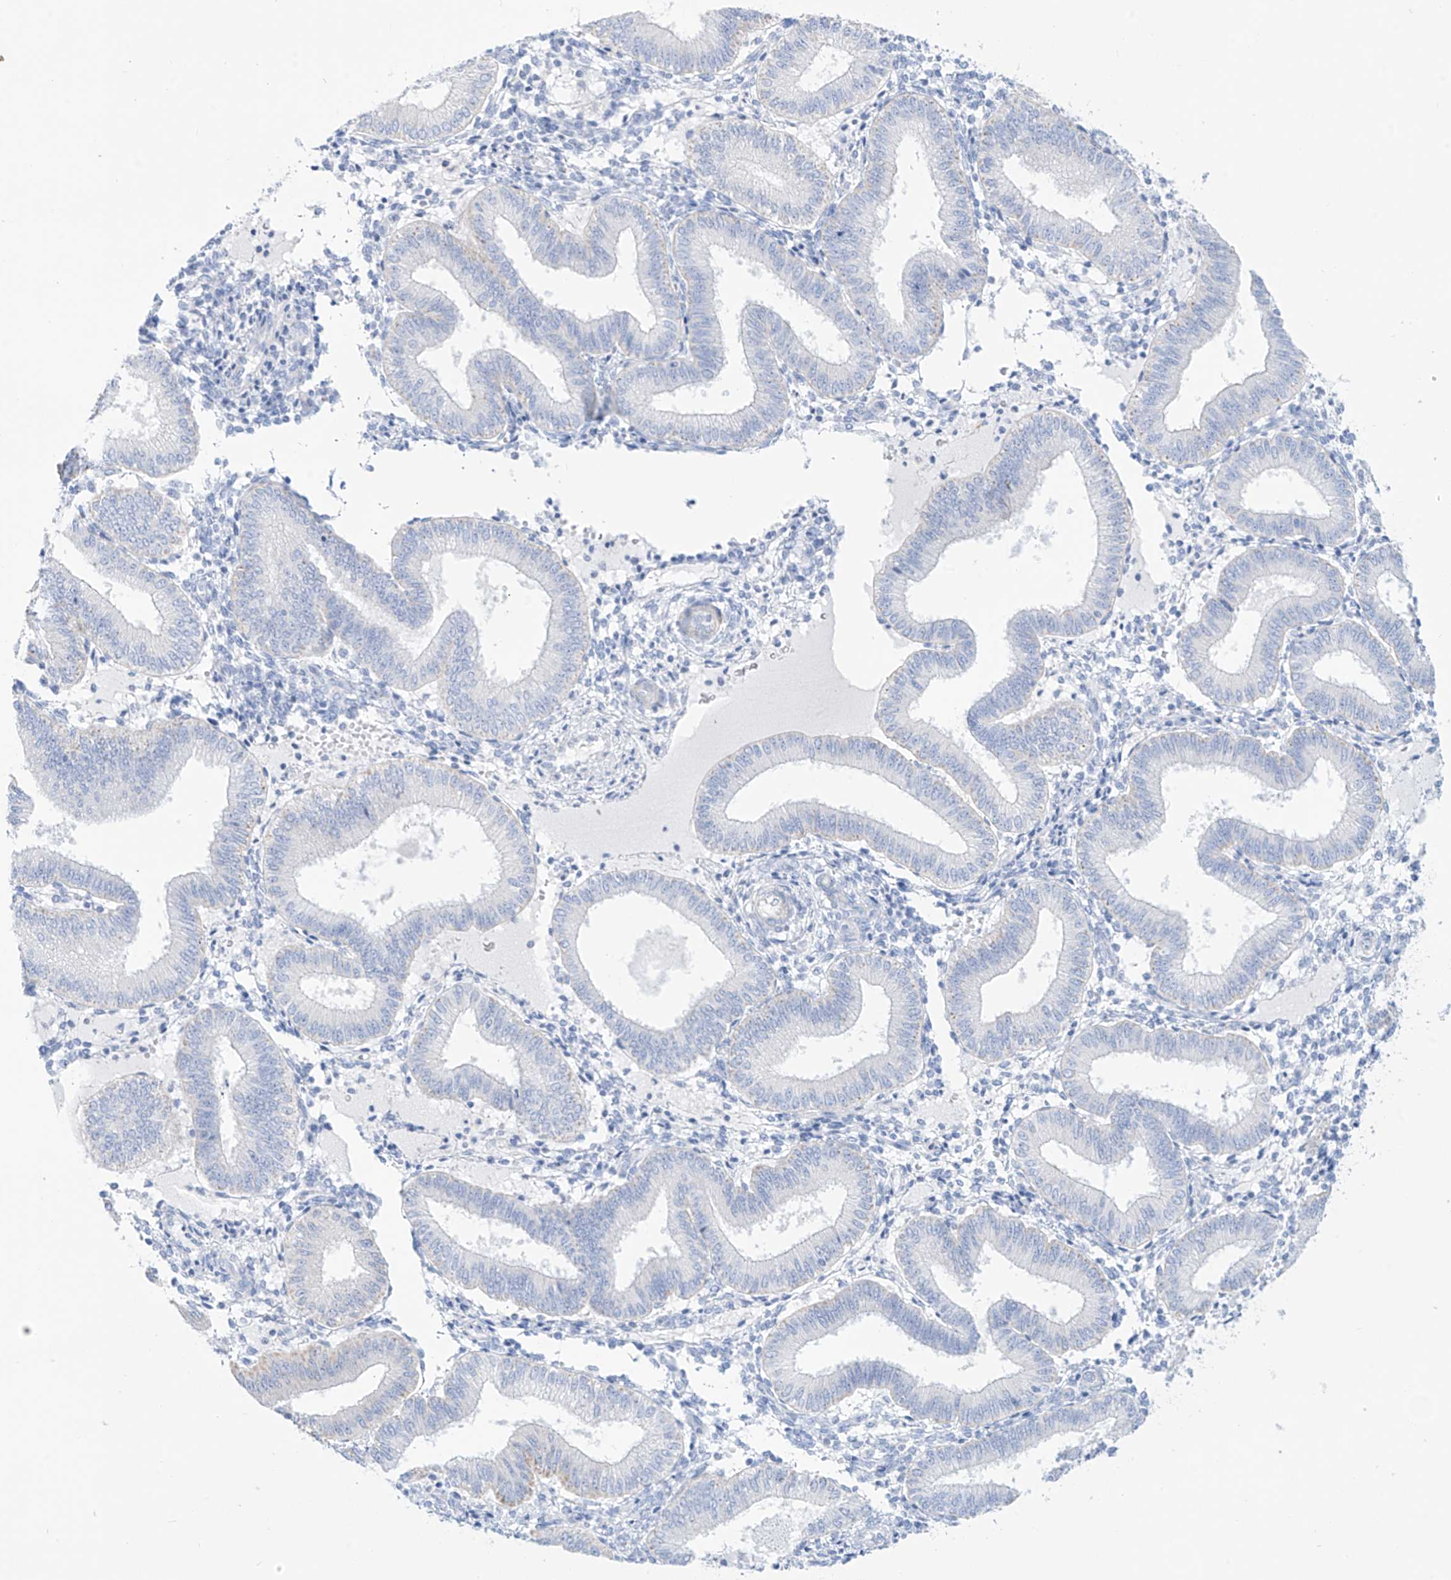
{"staining": {"intensity": "negative", "quantity": "none", "location": "none"}, "tissue": "endometrium", "cell_type": "Cells in endometrial stroma", "image_type": "normal", "snomed": [{"axis": "morphology", "description": "Normal tissue, NOS"}, {"axis": "topography", "description": "Endometrium"}], "caption": "A histopathology image of endometrium stained for a protein displays no brown staining in cells in endometrial stroma.", "gene": "SLC26A3", "patient": {"sex": "female", "age": 39}}